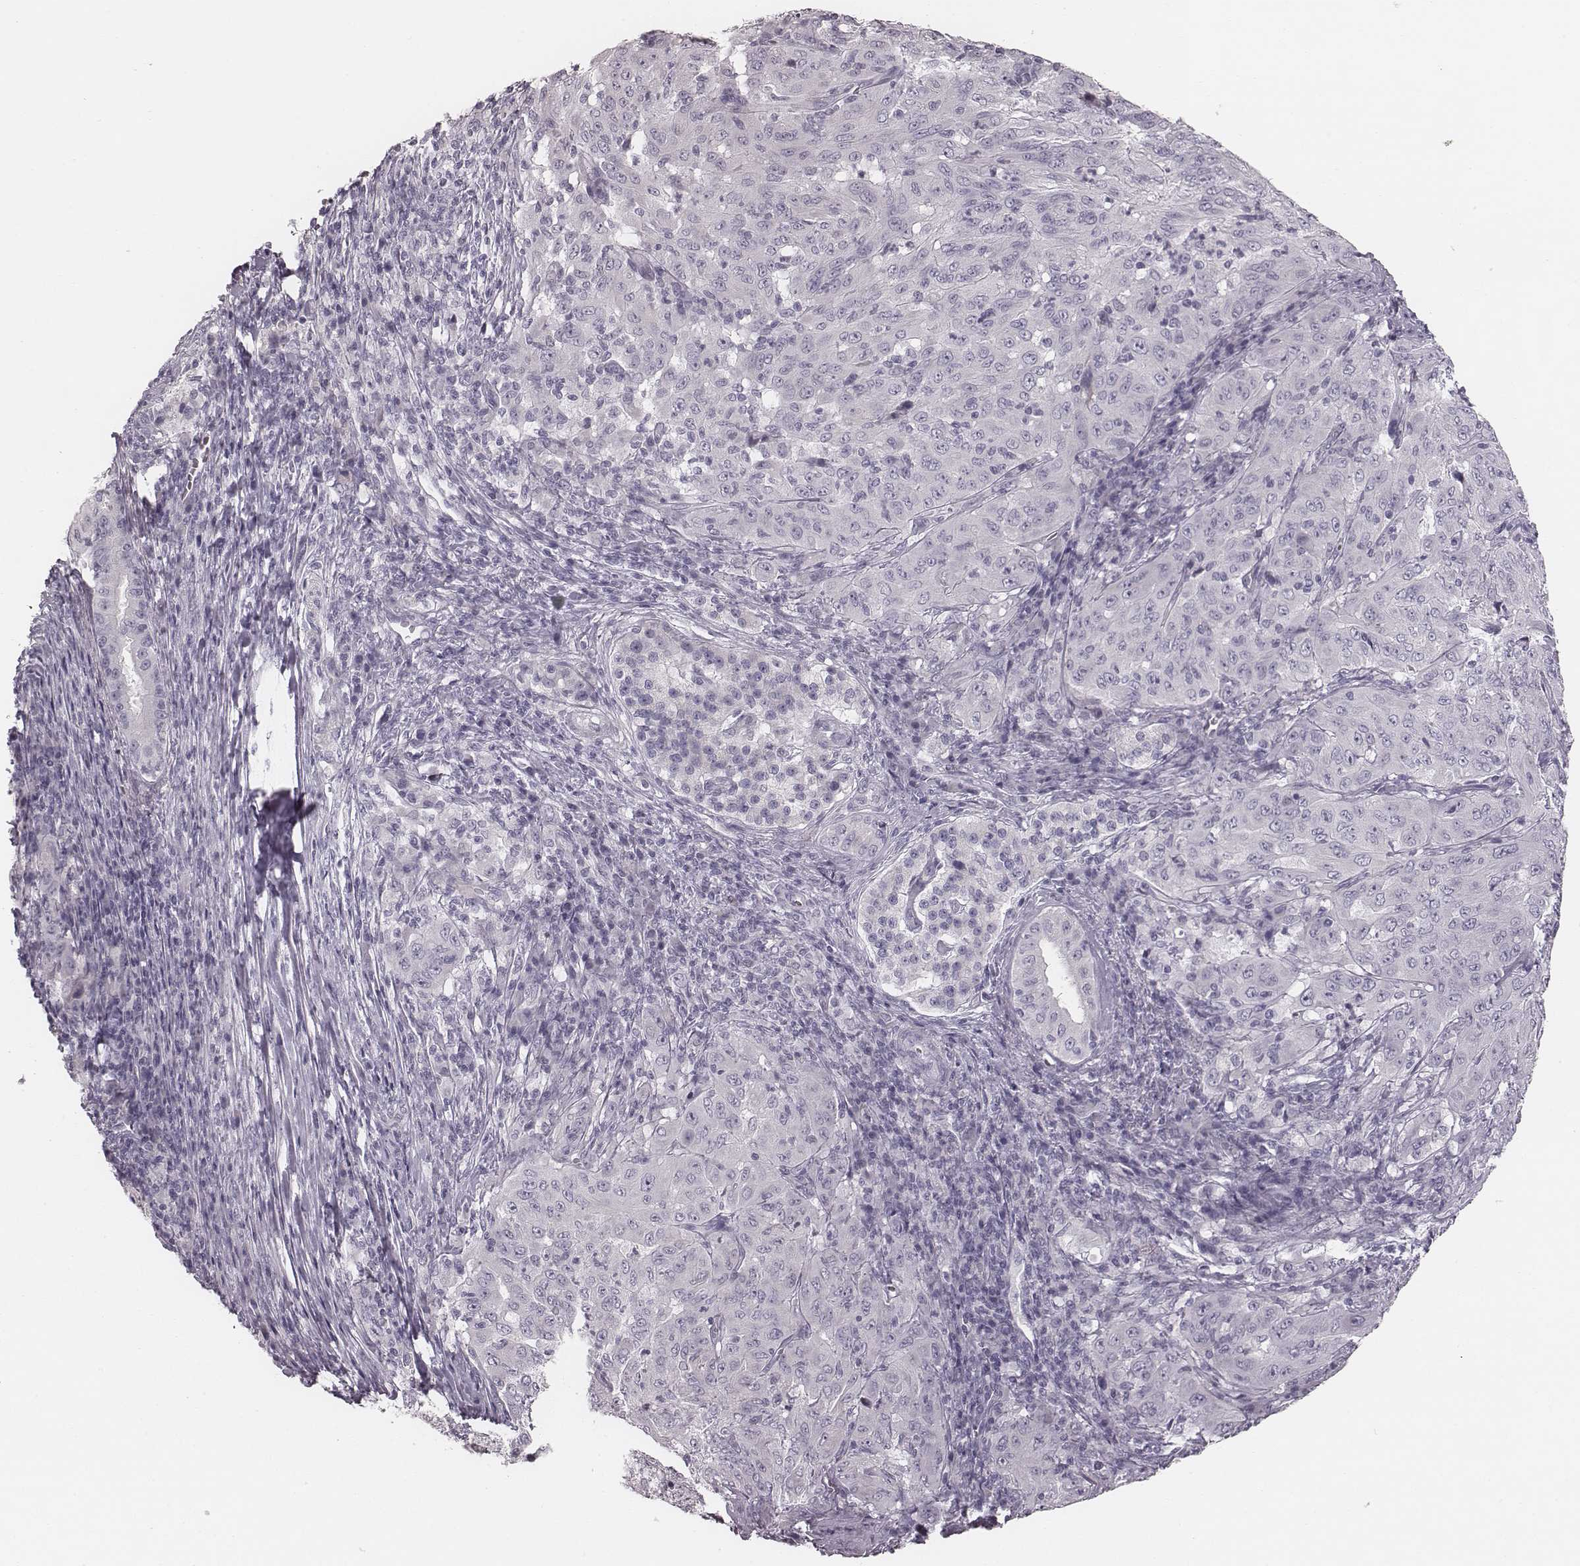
{"staining": {"intensity": "negative", "quantity": "none", "location": "none"}, "tissue": "pancreatic cancer", "cell_type": "Tumor cells", "image_type": "cancer", "snomed": [{"axis": "morphology", "description": "Adenocarcinoma, NOS"}, {"axis": "topography", "description": "Pancreas"}], "caption": "Pancreatic adenocarcinoma stained for a protein using immunohistochemistry (IHC) shows no positivity tumor cells.", "gene": "SPA17", "patient": {"sex": "male", "age": 63}}